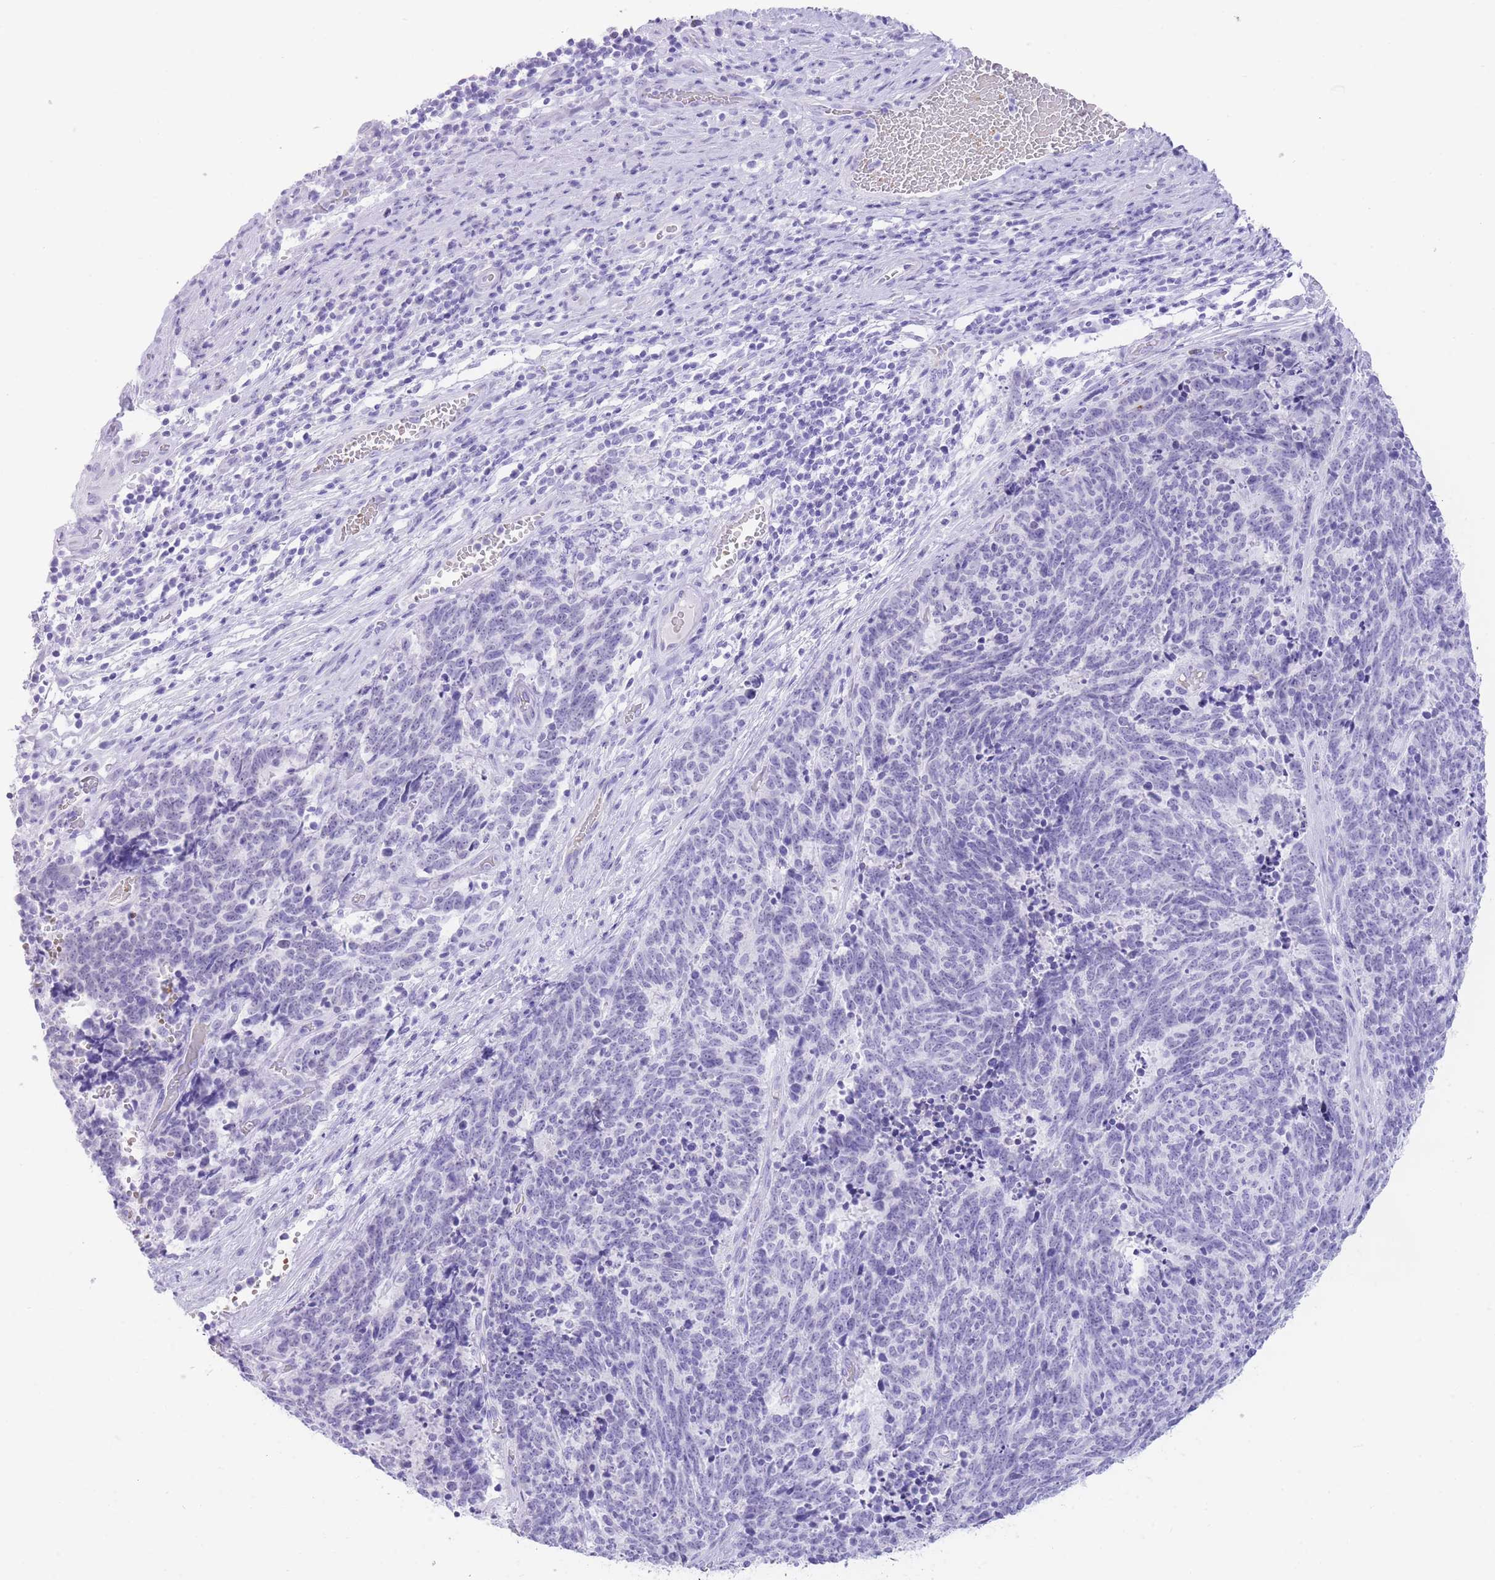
{"staining": {"intensity": "negative", "quantity": "none", "location": "none"}, "tissue": "cervical cancer", "cell_type": "Tumor cells", "image_type": "cancer", "snomed": [{"axis": "morphology", "description": "Squamous cell carcinoma, NOS"}, {"axis": "topography", "description": "Cervix"}], "caption": "IHC of human cervical squamous cell carcinoma reveals no positivity in tumor cells.", "gene": "ELOA2", "patient": {"sex": "female", "age": 29}}